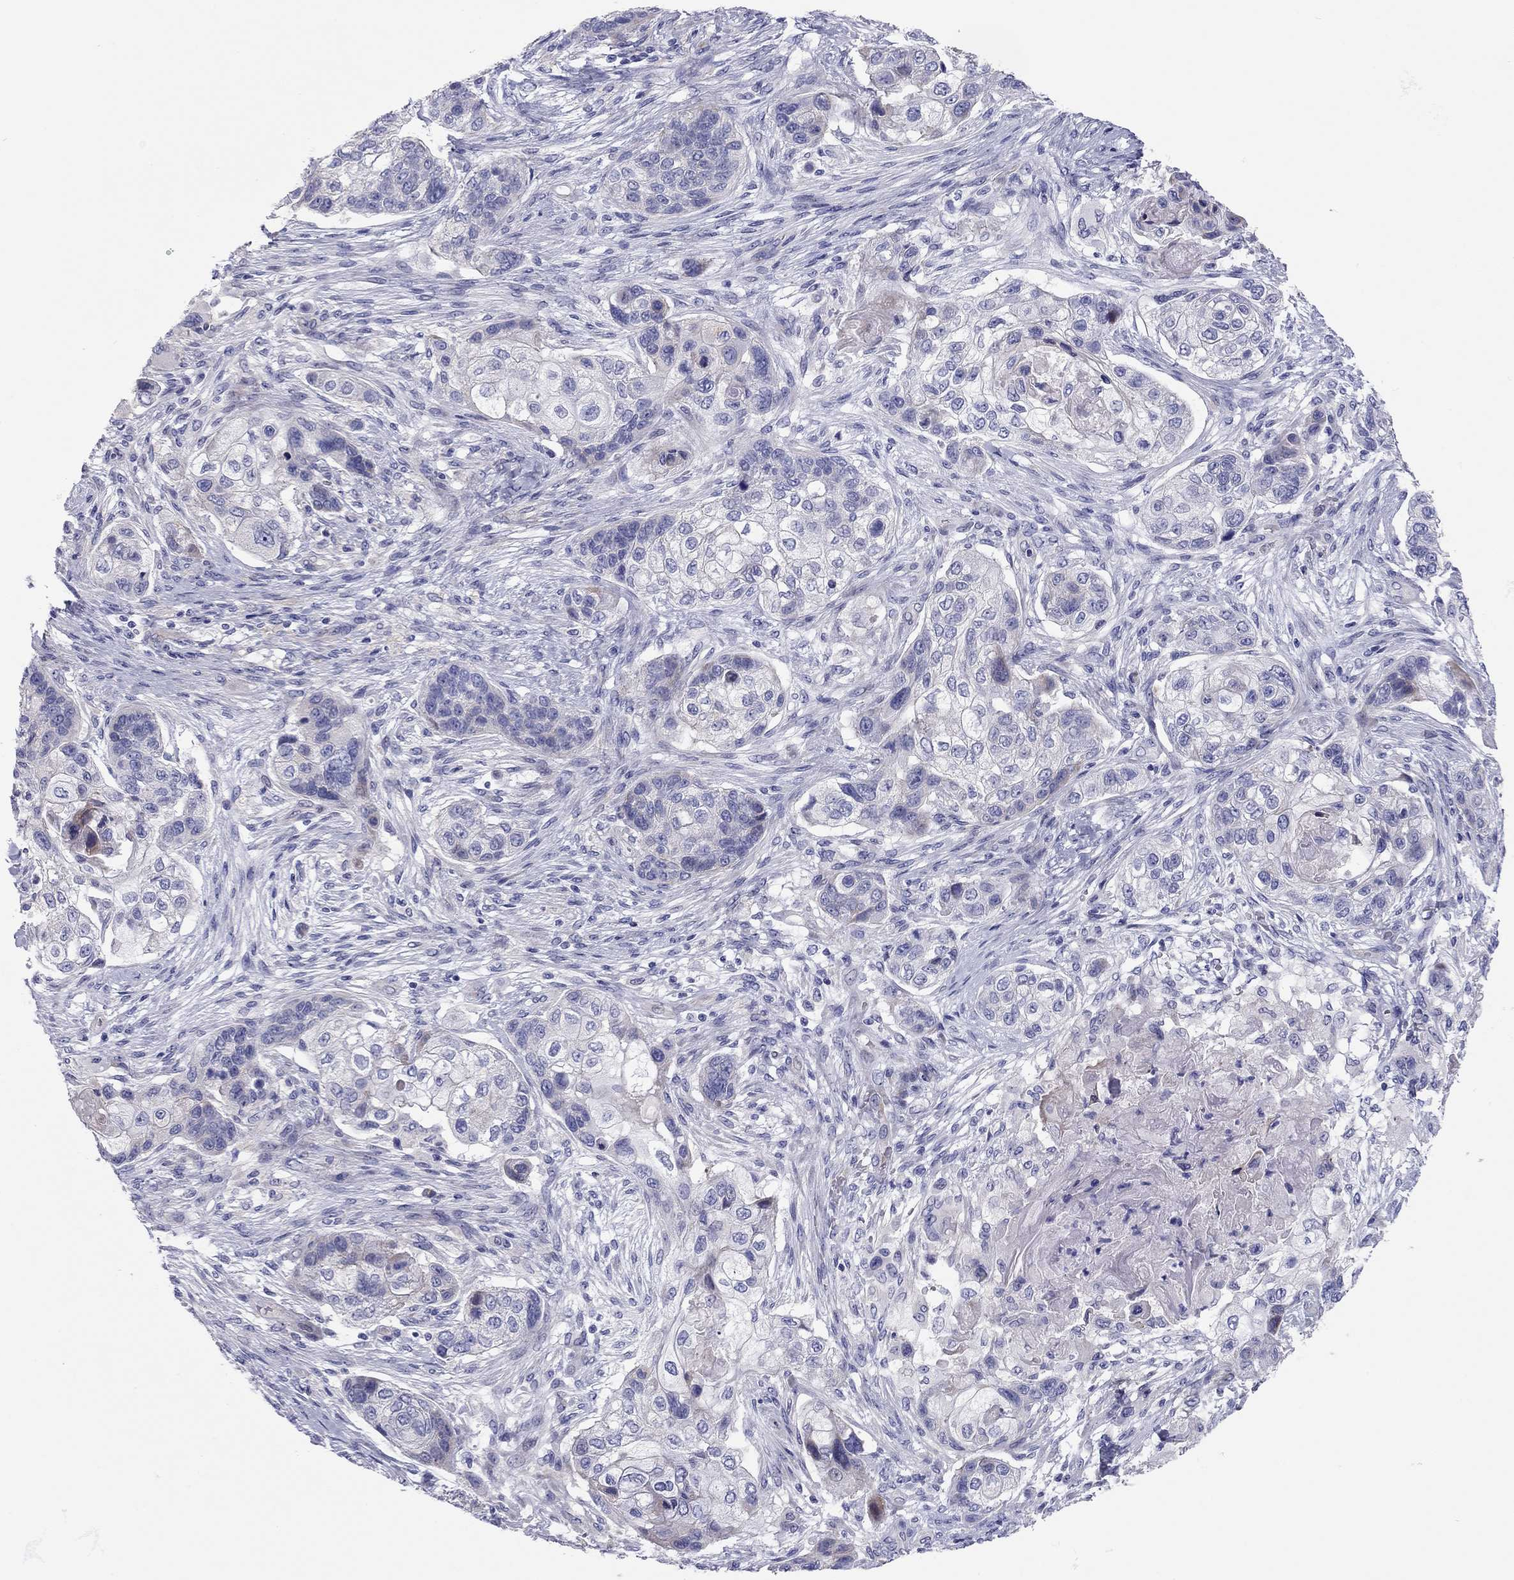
{"staining": {"intensity": "negative", "quantity": "none", "location": "none"}, "tissue": "lung cancer", "cell_type": "Tumor cells", "image_type": "cancer", "snomed": [{"axis": "morphology", "description": "Squamous cell carcinoma, NOS"}, {"axis": "topography", "description": "Lung"}], "caption": "Immunohistochemistry image of human lung cancer stained for a protein (brown), which displays no staining in tumor cells. (Immunohistochemistry, brightfield microscopy, high magnification).", "gene": "SCARB1", "patient": {"sex": "male", "age": 69}}